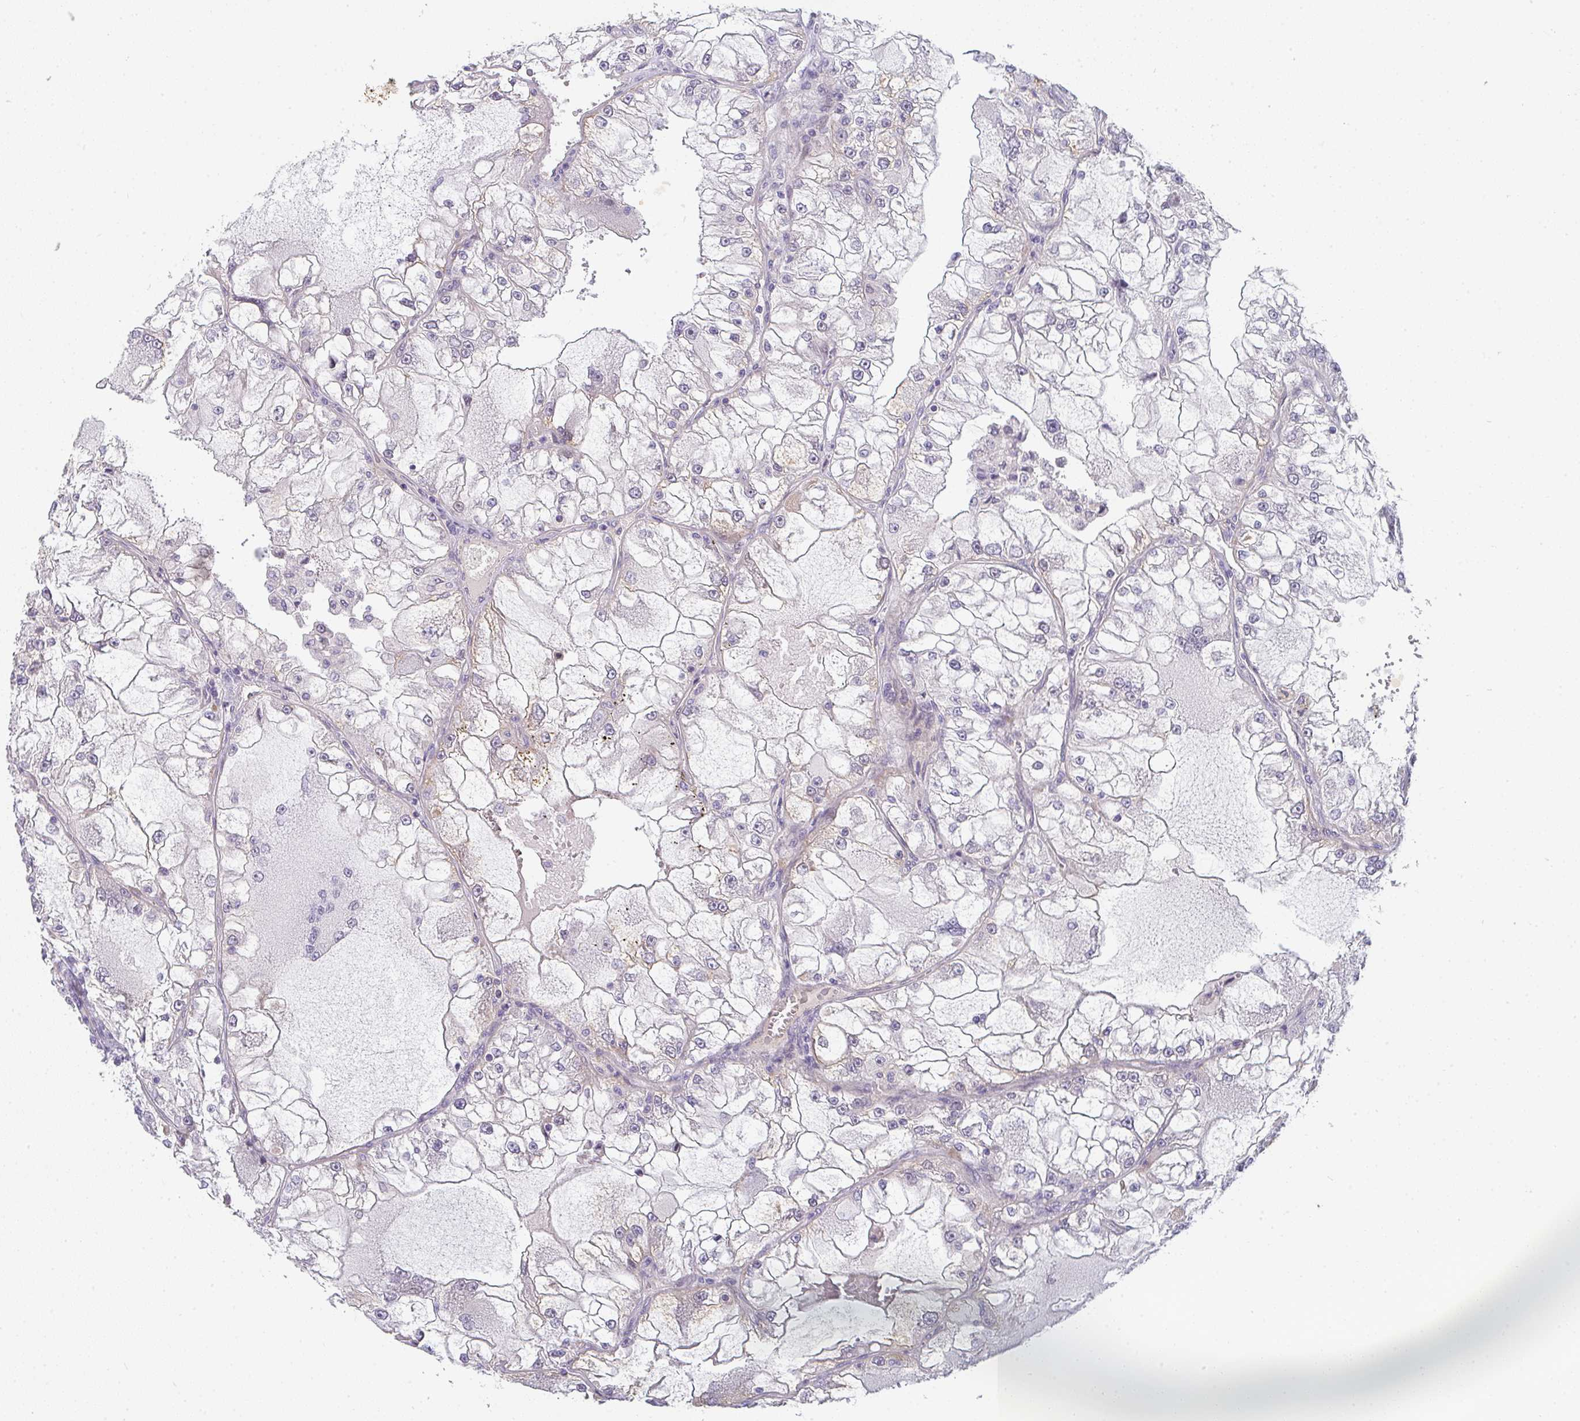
{"staining": {"intensity": "negative", "quantity": "none", "location": "none"}, "tissue": "renal cancer", "cell_type": "Tumor cells", "image_type": "cancer", "snomed": [{"axis": "morphology", "description": "Adenocarcinoma, NOS"}, {"axis": "topography", "description": "Kidney"}], "caption": "Renal adenocarcinoma was stained to show a protein in brown. There is no significant positivity in tumor cells.", "gene": "TNFRSF10A", "patient": {"sex": "female", "age": 72}}